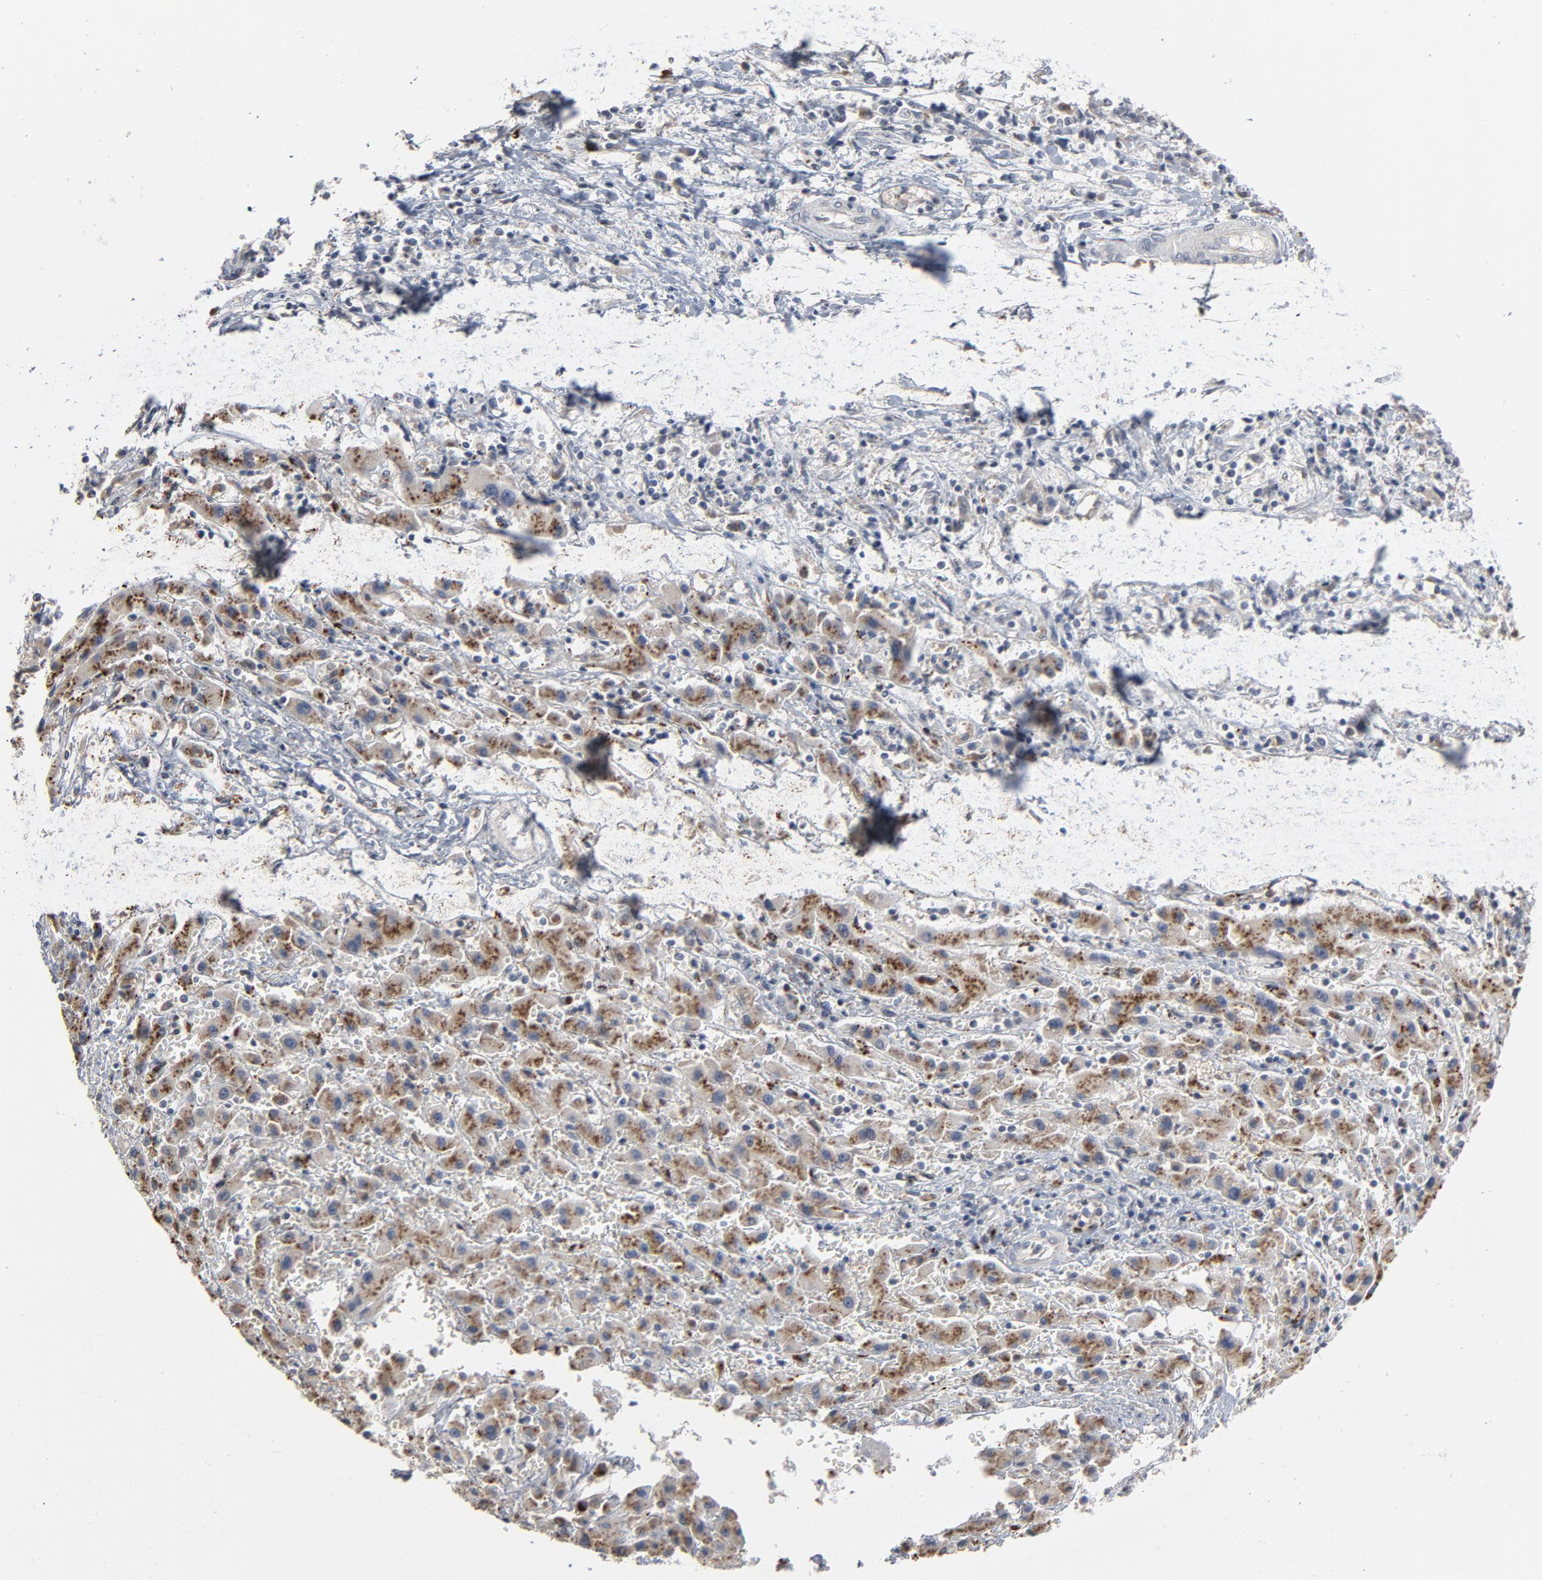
{"staining": {"intensity": "moderate", "quantity": ">75%", "location": "cytoplasmic/membranous"}, "tissue": "liver cancer", "cell_type": "Tumor cells", "image_type": "cancer", "snomed": [{"axis": "morphology", "description": "Cholangiocarcinoma"}, {"axis": "topography", "description": "Liver"}], "caption": "High-magnification brightfield microscopy of cholangiocarcinoma (liver) stained with DAB (3,3'-diaminobenzidine) (brown) and counterstained with hematoxylin (blue). tumor cells exhibit moderate cytoplasmic/membranous positivity is appreciated in approximately>75% of cells.", "gene": "POMT2", "patient": {"sex": "male", "age": 57}}